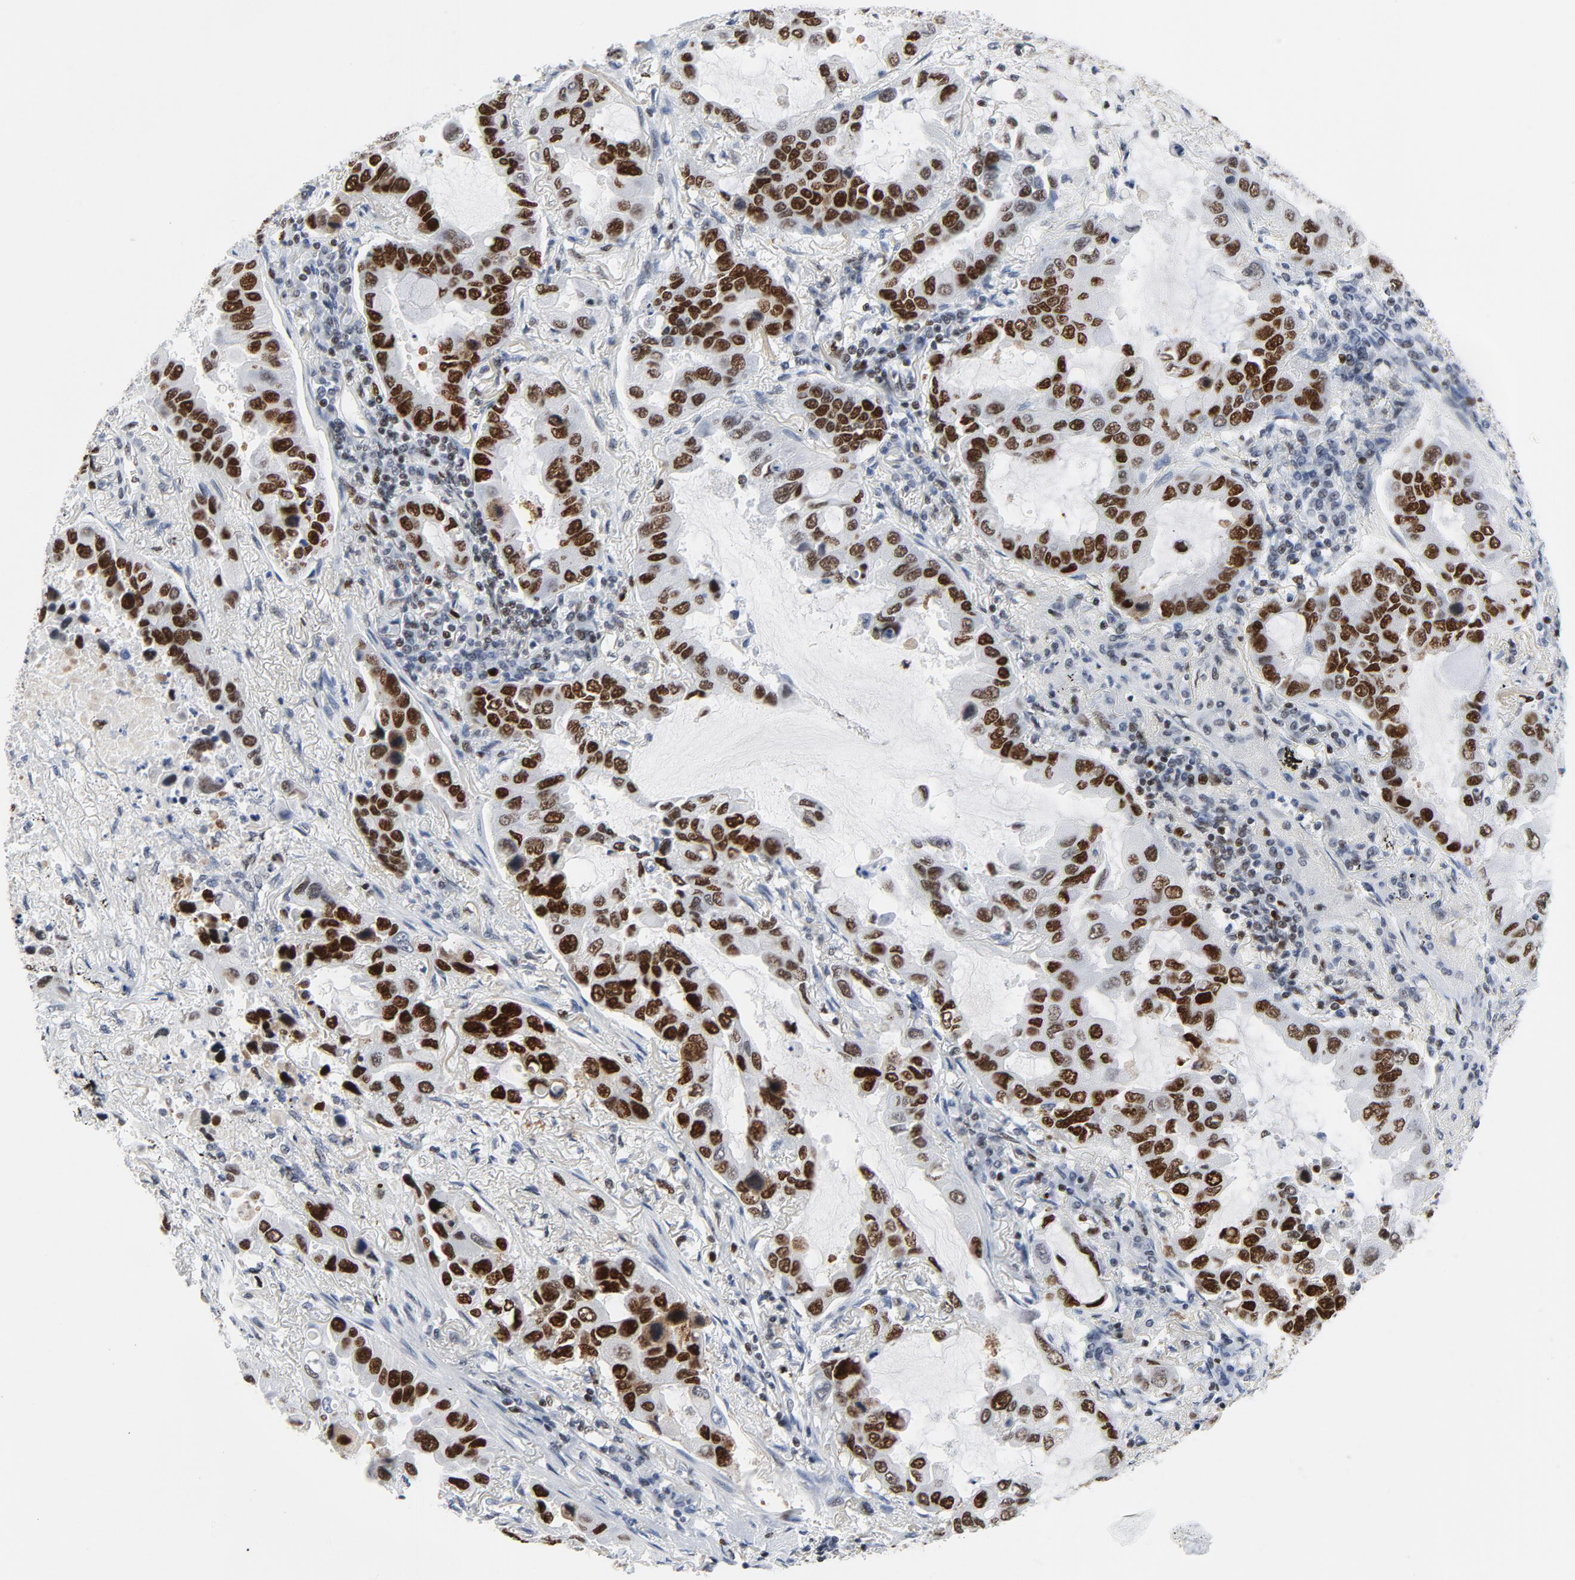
{"staining": {"intensity": "strong", "quantity": ">75%", "location": "nuclear"}, "tissue": "lung cancer", "cell_type": "Tumor cells", "image_type": "cancer", "snomed": [{"axis": "morphology", "description": "Adenocarcinoma, NOS"}, {"axis": "topography", "description": "Lung"}], "caption": "Human lung adenocarcinoma stained with a brown dye reveals strong nuclear positive expression in about >75% of tumor cells.", "gene": "POLD1", "patient": {"sex": "male", "age": 64}}